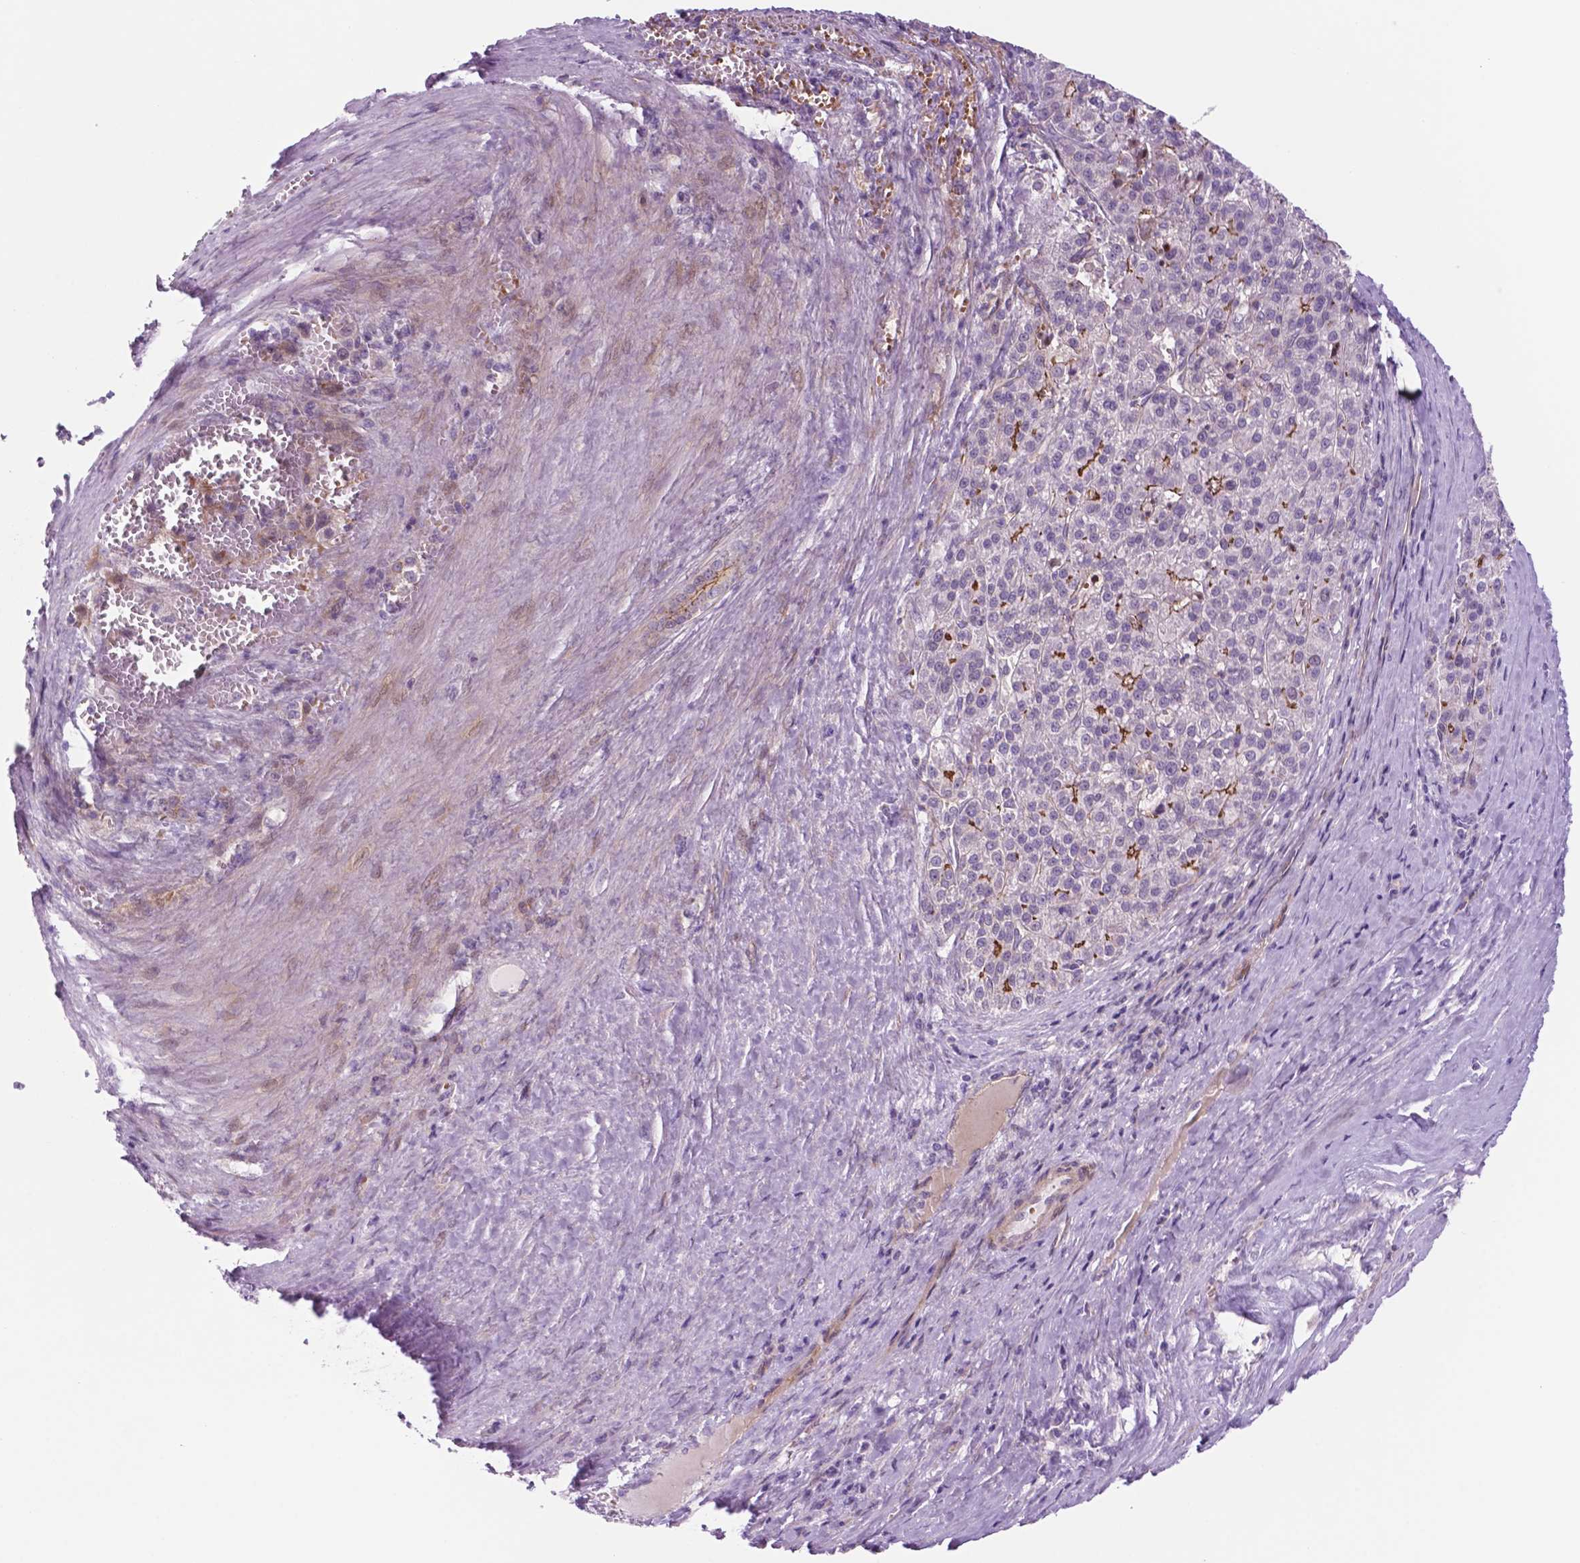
{"staining": {"intensity": "strong", "quantity": "<25%", "location": "cytoplasmic/membranous"}, "tissue": "liver cancer", "cell_type": "Tumor cells", "image_type": "cancer", "snomed": [{"axis": "morphology", "description": "Carcinoma, Hepatocellular, NOS"}, {"axis": "topography", "description": "Liver"}], "caption": "Immunohistochemistry (IHC) of hepatocellular carcinoma (liver) displays medium levels of strong cytoplasmic/membranous positivity in approximately <25% of tumor cells.", "gene": "RND3", "patient": {"sex": "female", "age": 58}}